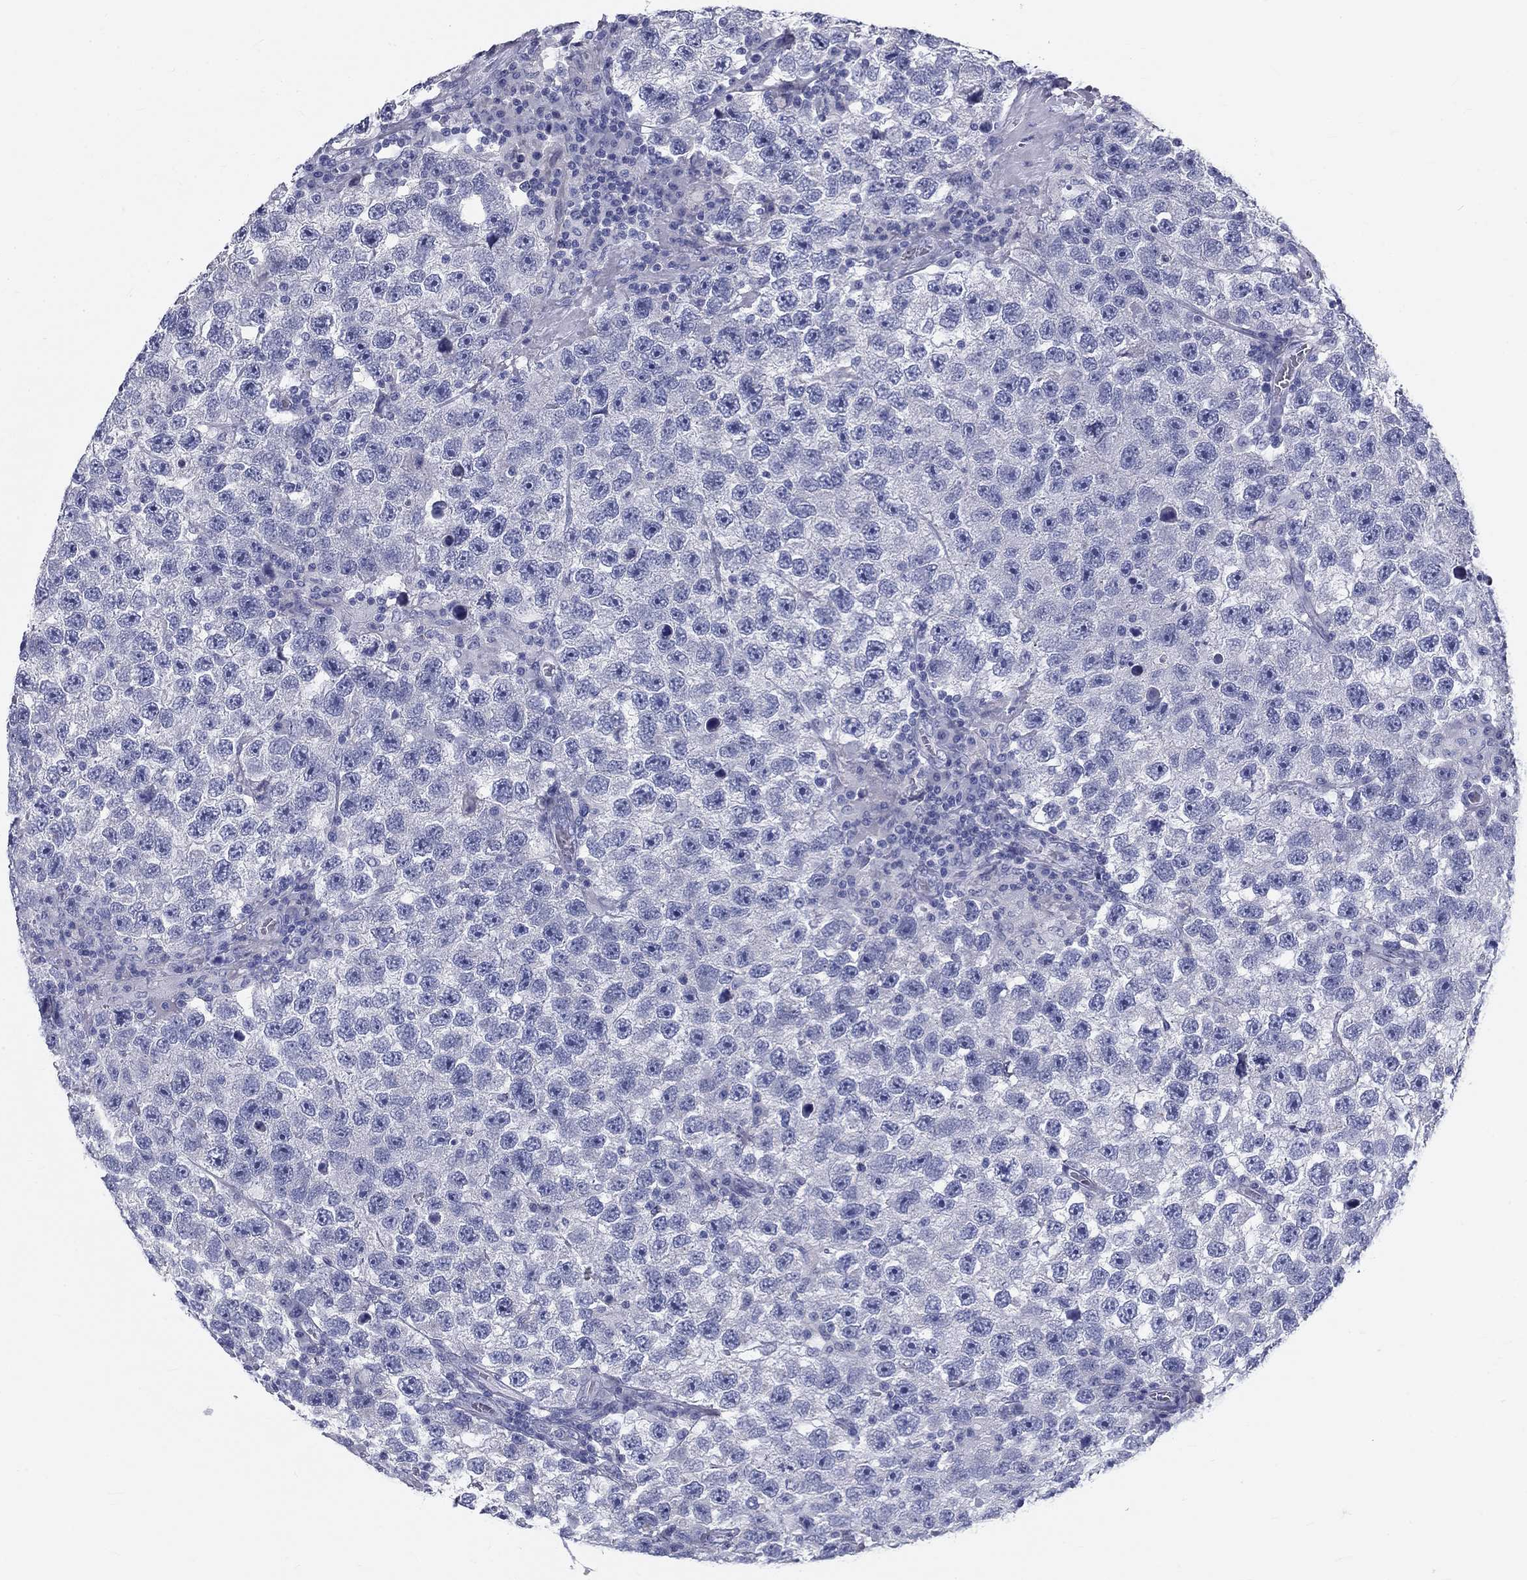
{"staining": {"intensity": "negative", "quantity": "none", "location": "none"}, "tissue": "testis cancer", "cell_type": "Tumor cells", "image_type": "cancer", "snomed": [{"axis": "morphology", "description": "Seminoma, NOS"}, {"axis": "topography", "description": "Testis"}], "caption": "This is an IHC micrograph of human testis cancer. There is no staining in tumor cells.", "gene": "GALNTL5", "patient": {"sex": "male", "age": 26}}